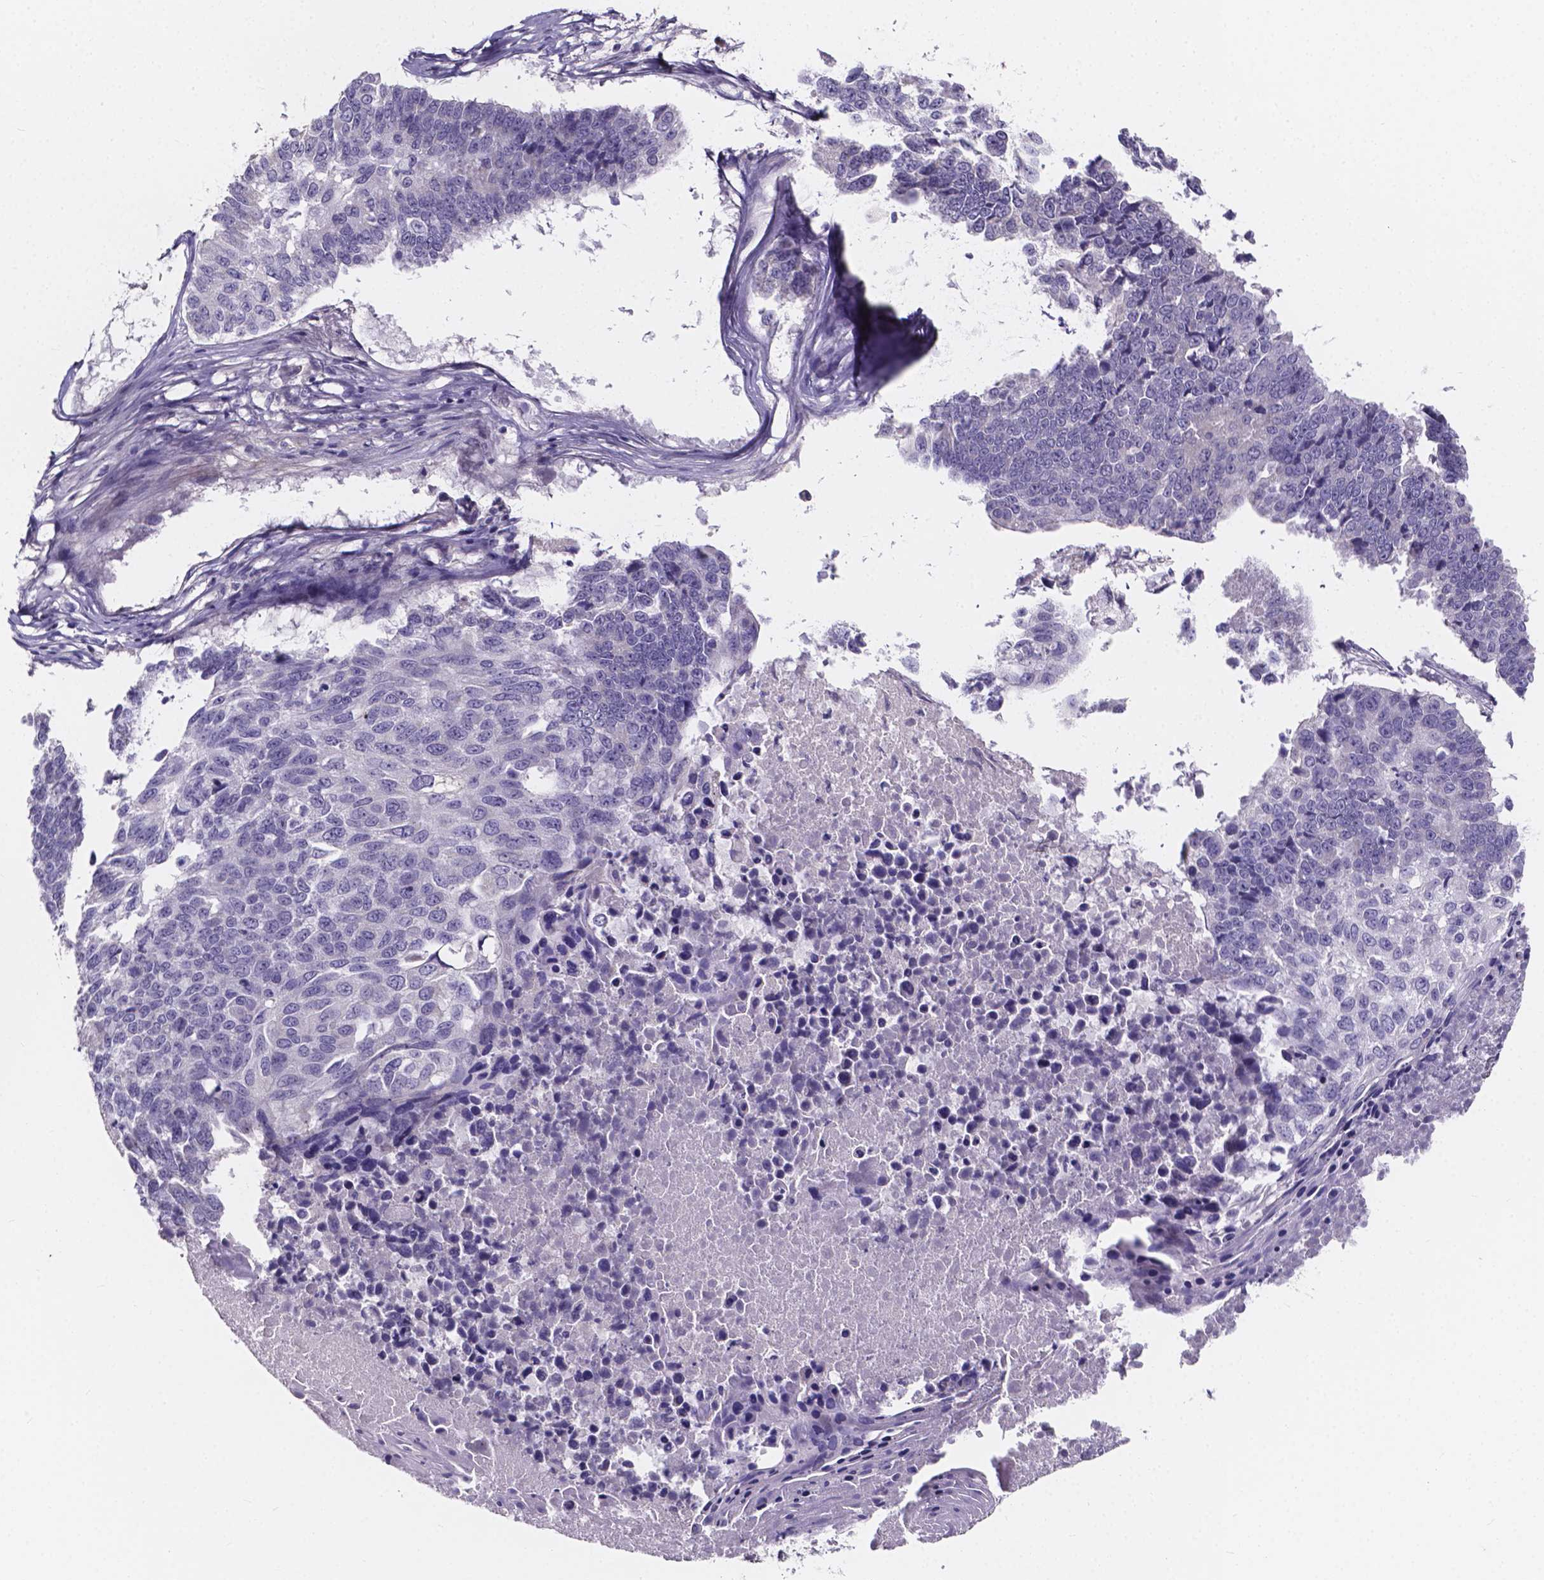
{"staining": {"intensity": "negative", "quantity": "none", "location": "none"}, "tissue": "lung cancer", "cell_type": "Tumor cells", "image_type": "cancer", "snomed": [{"axis": "morphology", "description": "Squamous cell carcinoma, NOS"}, {"axis": "topography", "description": "Lung"}], "caption": "Immunohistochemistry (IHC) of lung squamous cell carcinoma shows no expression in tumor cells.", "gene": "SPOCD1", "patient": {"sex": "male", "age": 73}}